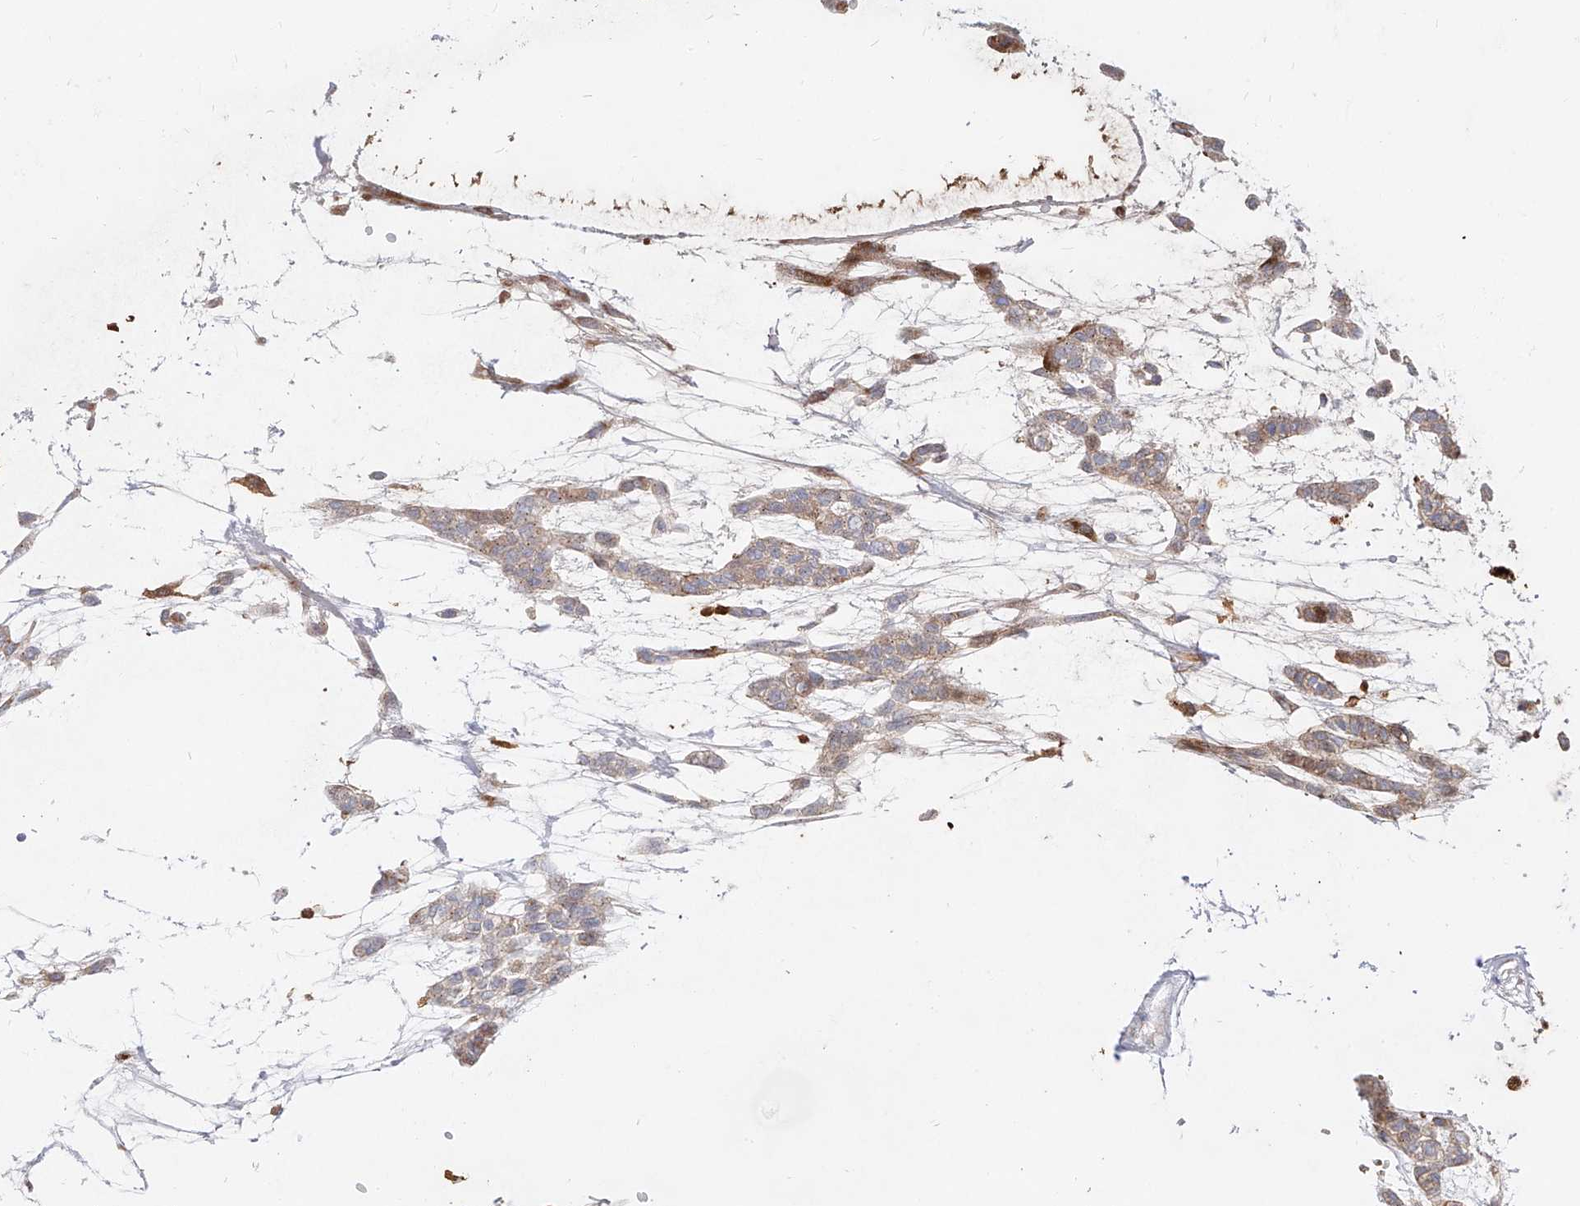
{"staining": {"intensity": "weak", "quantity": "<25%", "location": "cytoplasmic/membranous"}, "tissue": "head and neck cancer", "cell_type": "Tumor cells", "image_type": "cancer", "snomed": [{"axis": "morphology", "description": "Adenocarcinoma, NOS"}, {"axis": "morphology", "description": "Adenoma, NOS"}, {"axis": "topography", "description": "Head-Neck"}], "caption": "Immunohistochemical staining of head and neck cancer demonstrates no significant expression in tumor cells. (IHC, brightfield microscopy, high magnification).", "gene": "KYNU", "patient": {"sex": "female", "age": 55}}